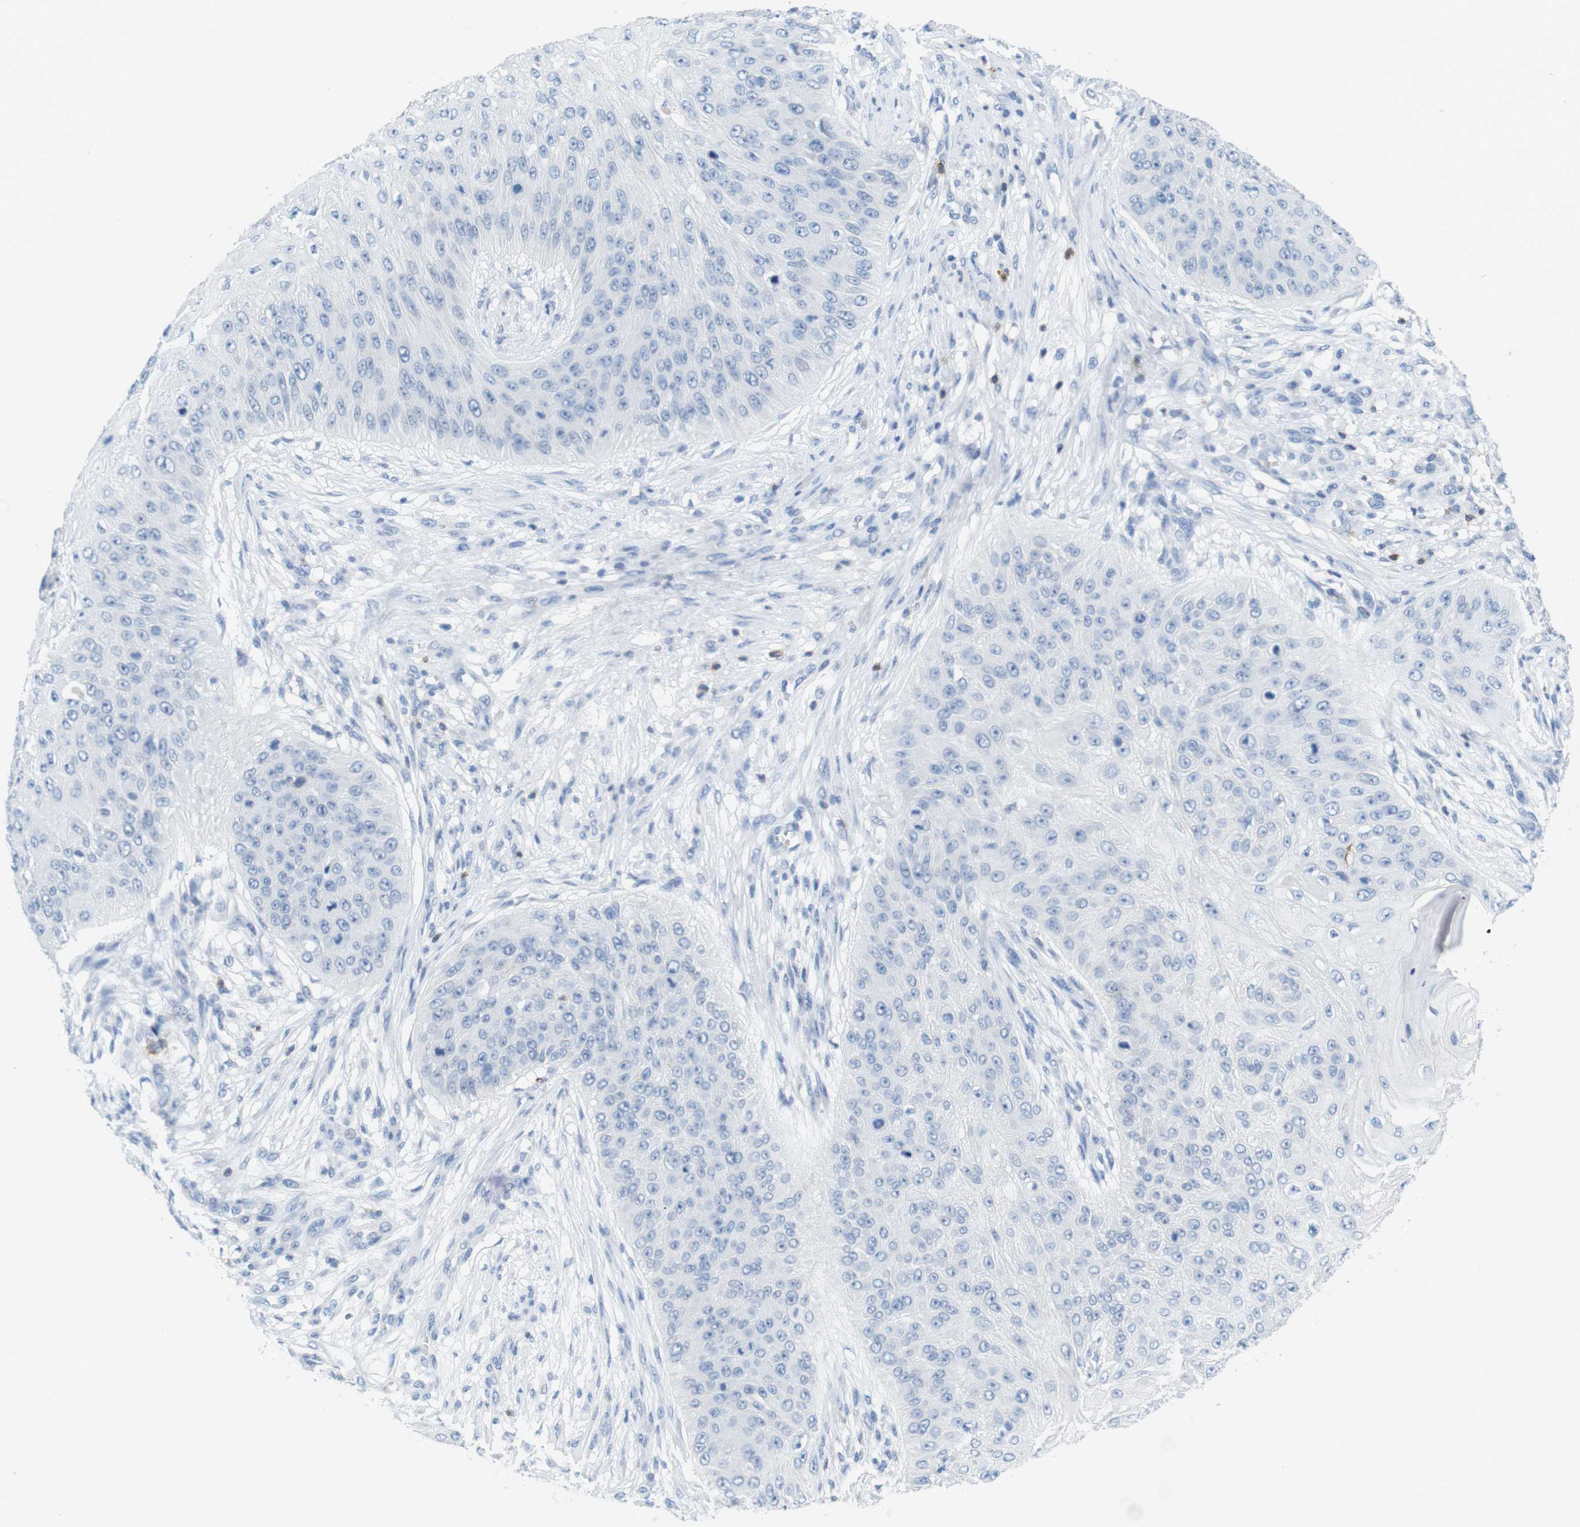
{"staining": {"intensity": "negative", "quantity": "none", "location": "none"}, "tissue": "skin cancer", "cell_type": "Tumor cells", "image_type": "cancer", "snomed": [{"axis": "morphology", "description": "Squamous cell carcinoma, NOS"}, {"axis": "topography", "description": "Skin"}], "caption": "Skin squamous cell carcinoma was stained to show a protein in brown. There is no significant expression in tumor cells. (Stains: DAB (3,3'-diaminobenzidine) immunohistochemistry with hematoxylin counter stain, Microscopy: brightfield microscopy at high magnification).", "gene": "CD5", "patient": {"sex": "female", "age": 80}}